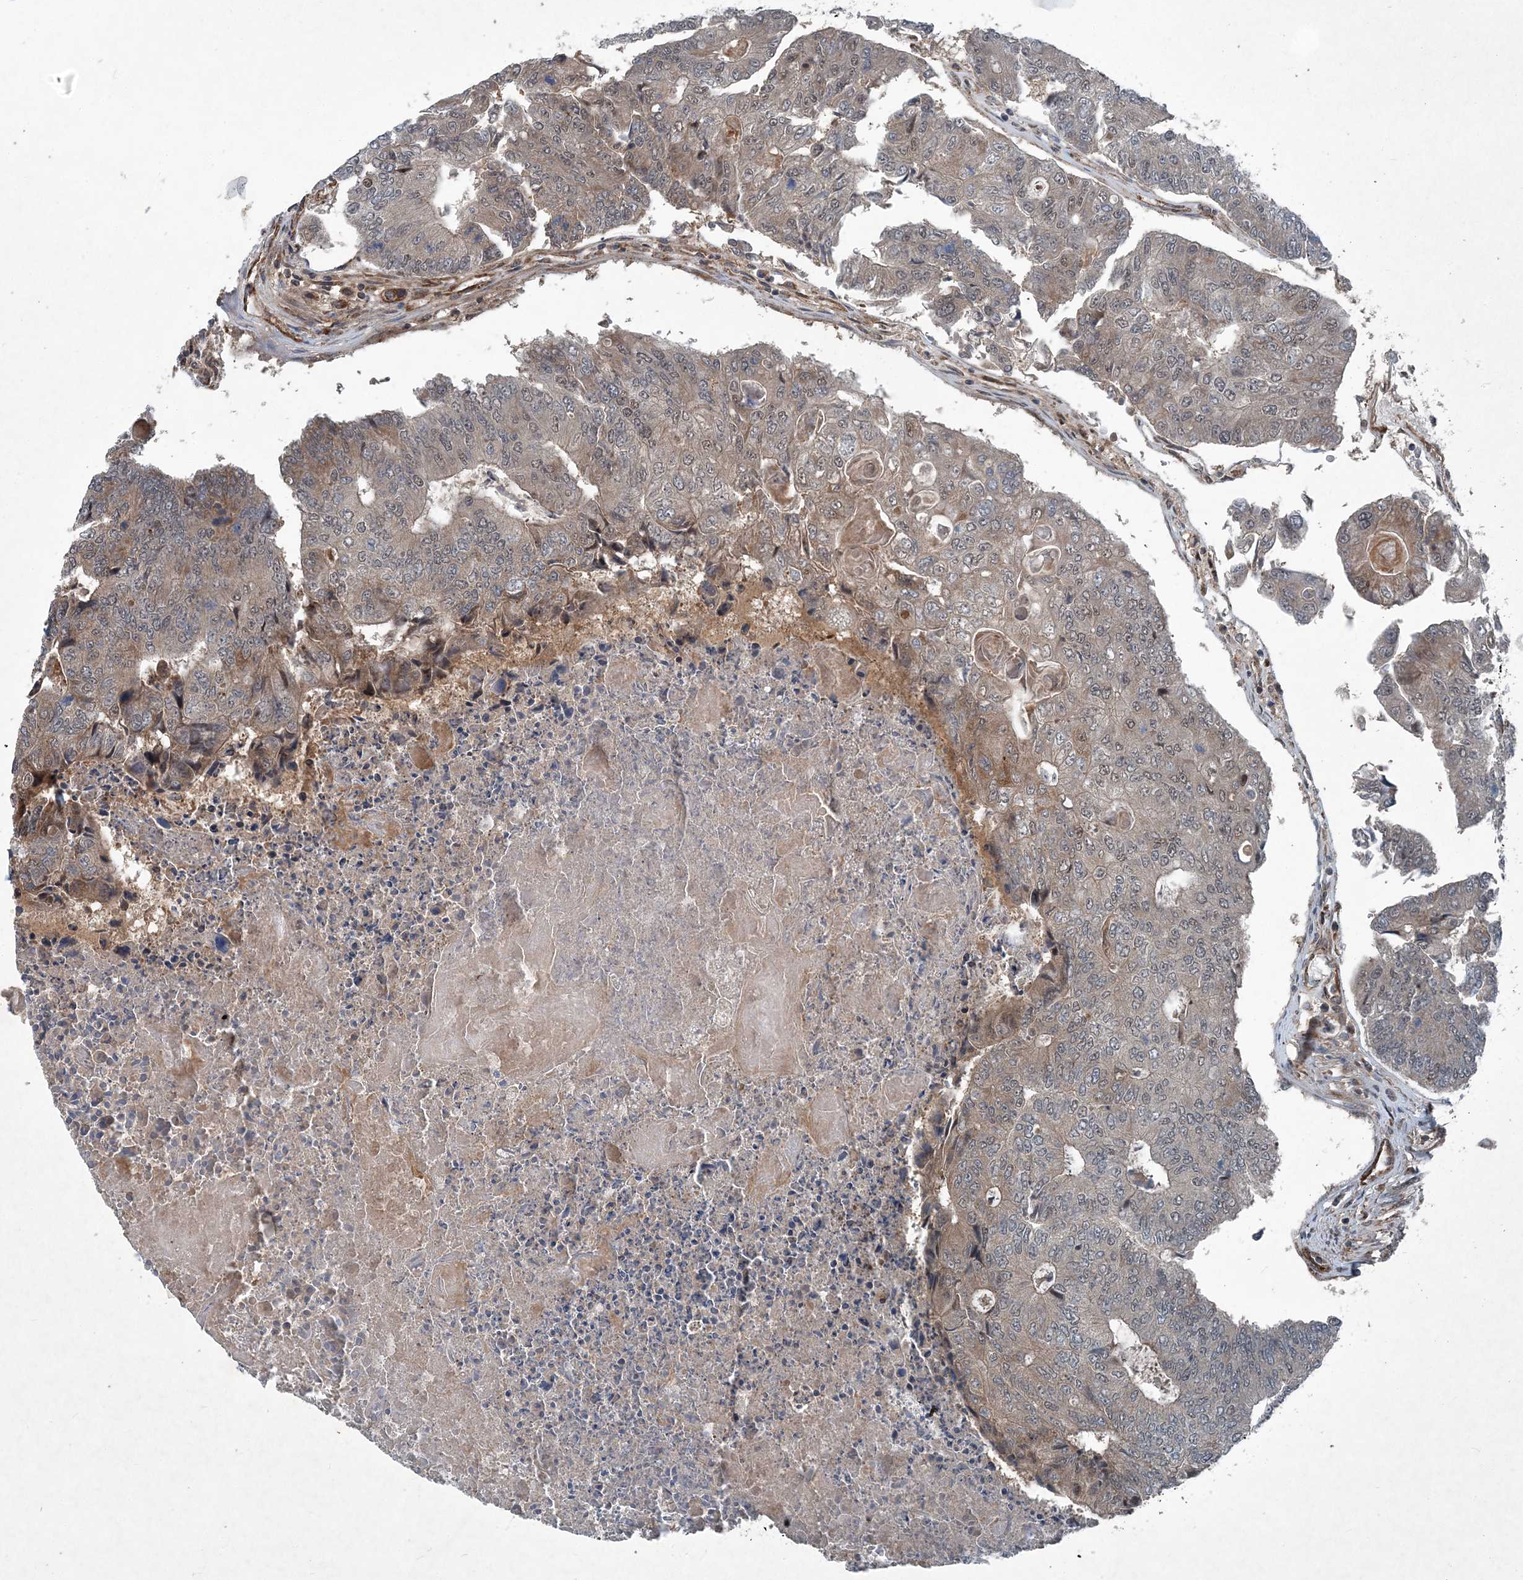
{"staining": {"intensity": "weak", "quantity": "25%-75%", "location": "cytoplasmic/membranous"}, "tissue": "colorectal cancer", "cell_type": "Tumor cells", "image_type": "cancer", "snomed": [{"axis": "morphology", "description": "Adenocarcinoma, NOS"}, {"axis": "topography", "description": "Colon"}], "caption": "Human adenocarcinoma (colorectal) stained with a brown dye exhibits weak cytoplasmic/membranous positive expression in about 25%-75% of tumor cells.", "gene": "NDUFA2", "patient": {"sex": "female", "age": 67}}